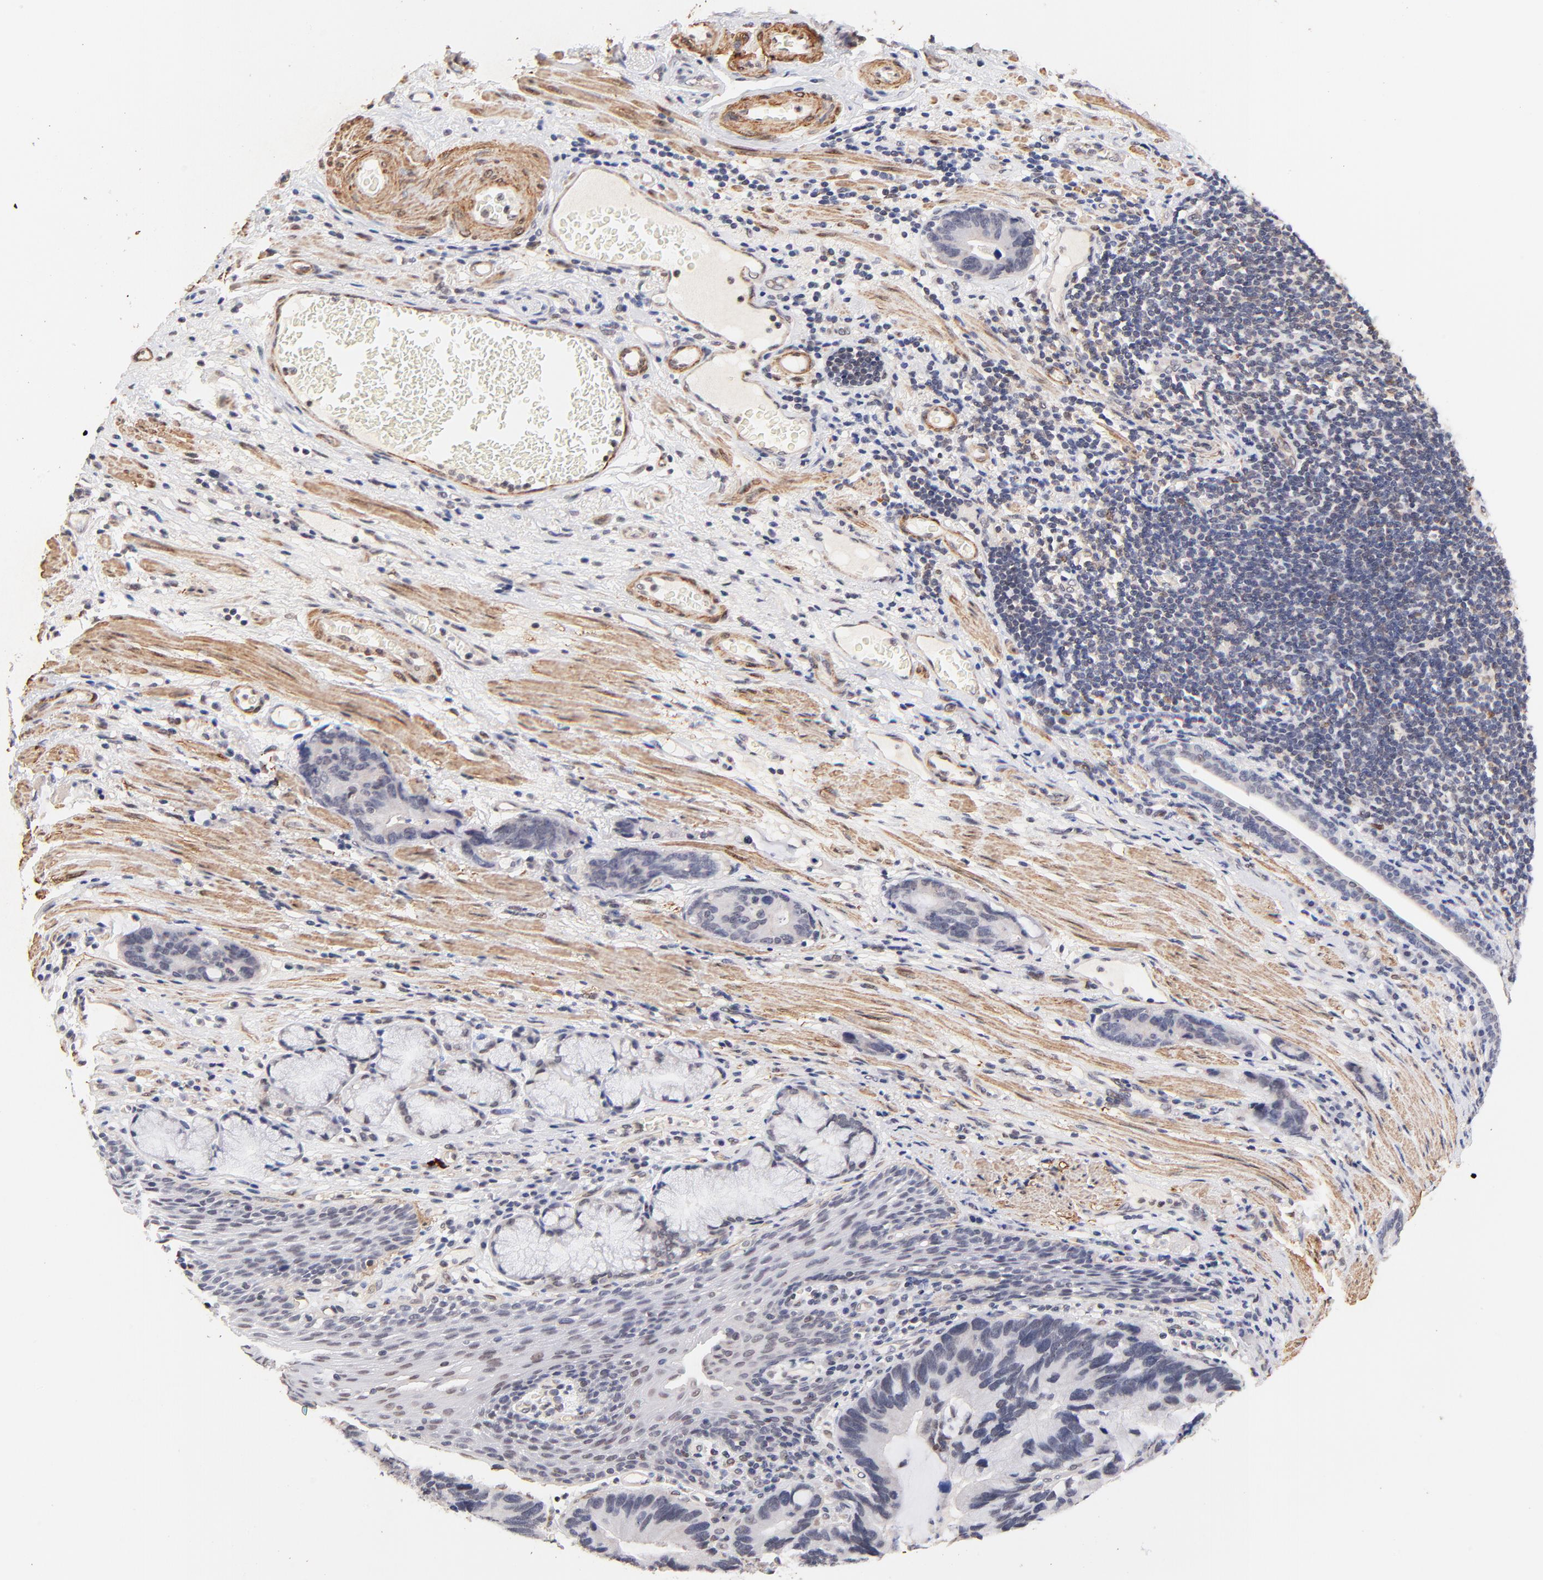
{"staining": {"intensity": "weak", "quantity": "<25%", "location": "cytoplasmic/membranous,nuclear"}, "tissue": "stomach cancer", "cell_type": "Tumor cells", "image_type": "cancer", "snomed": [{"axis": "morphology", "description": "Adenocarcinoma, NOS"}, {"axis": "topography", "description": "Esophagus"}, {"axis": "topography", "description": "Stomach"}], "caption": "Tumor cells are negative for brown protein staining in stomach adenocarcinoma.", "gene": "ZFP92", "patient": {"sex": "male", "age": 74}}